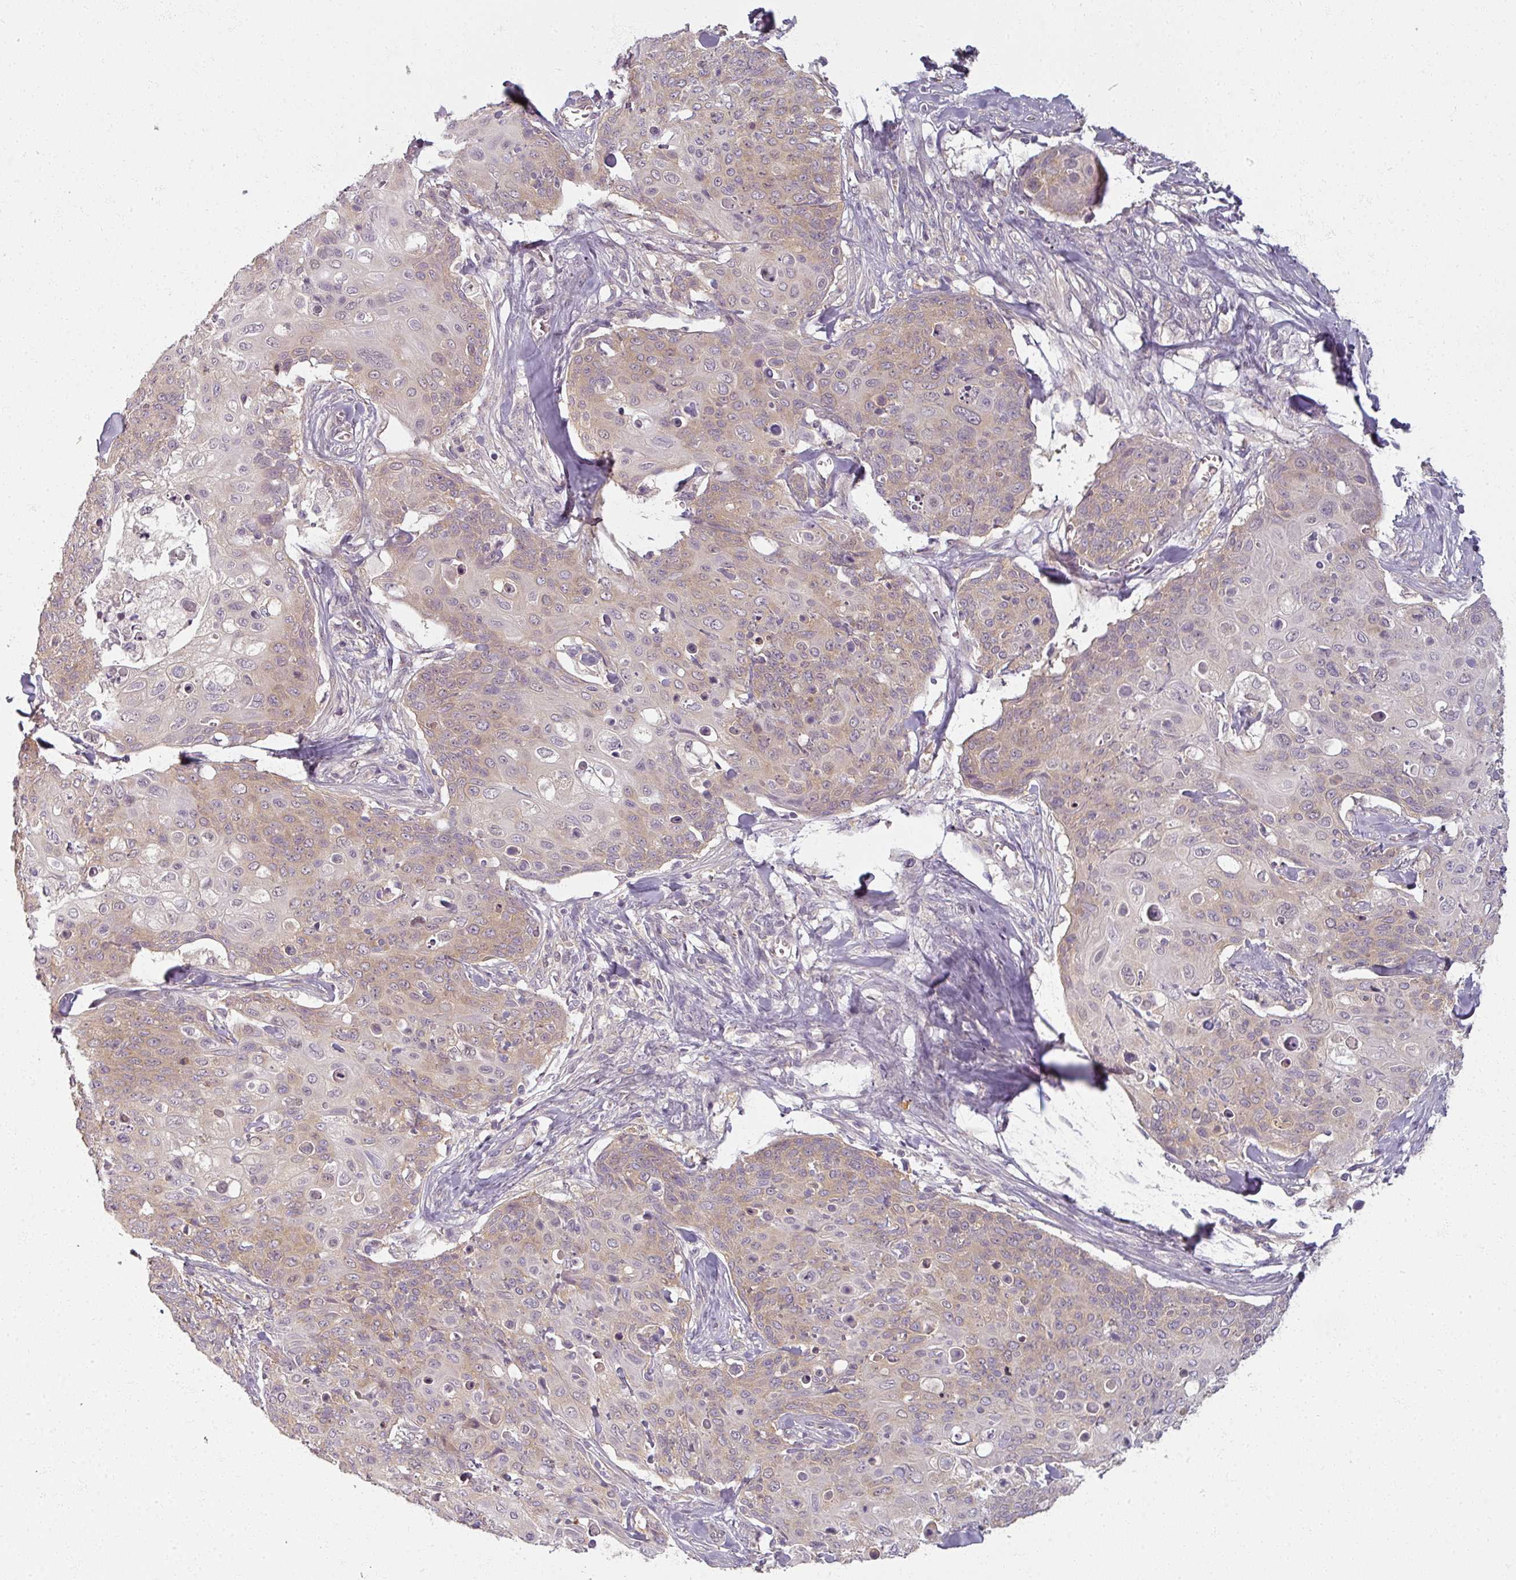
{"staining": {"intensity": "moderate", "quantity": "<25%", "location": "cytoplasmic/membranous"}, "tissue": "skin cancer", "cell_type": "Tumor cells", "image_type": "cancer", "snomed": [{"axis": "morphology", "description": "Squamous cell carcinoma, NOS"}, {"axis": "topography", "description": "Skin"}, {"axis": "topography", "description": "Vulva"}], "caption": "Immunohistochemistry (IHC) (DAB) staining of squamous cell carcinoma (skin) displays moderate cytoplasmic/membranous protein expression in approximately <25% of tumor cells. Nuclei are stained in blue.", "gene": "AGPAT4", "patient": {"sex": "female", "age": 85}}